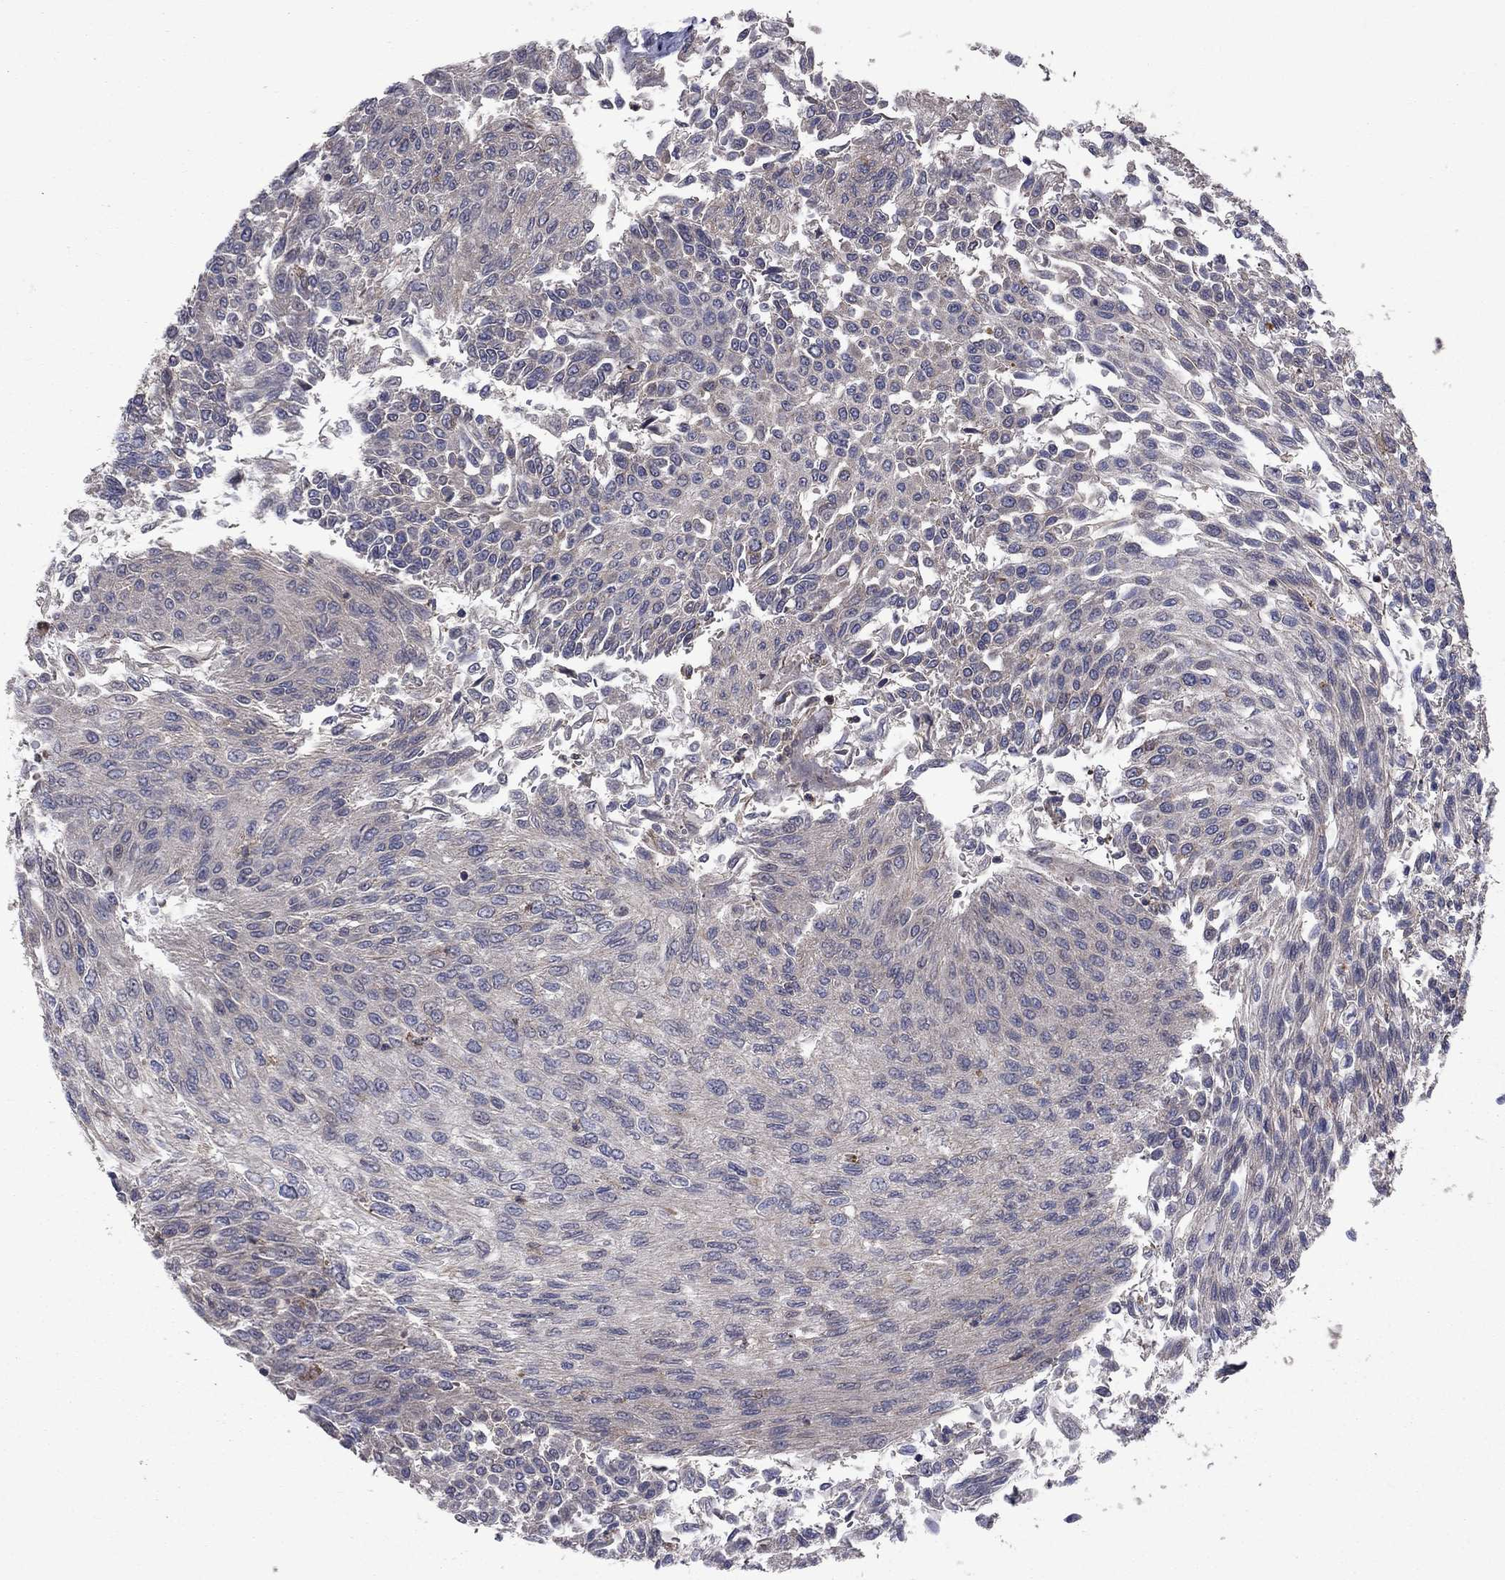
{"staining": {"intensity": "negative", "quantity": "none", "location": "none"}, "tissue": "urothelial cancer", "cell_type": "Tumor cells", "image_type": "cancer", "snomed": [{"axis": "morphology", "description": "Urothelial carcinoma, Low grade"}, {"axis": "topography", "description": "Urinary bladder"}], "caption": "Immunohistochemistry (IHC) histopathology image of neoplastic tissue: human urothelial carcinoma (low-grade) stained with DAB reveals no significant protein positivity in tumor cells.", "gene": "MEA1", "patient": {"sex": "male", "age": 78}}